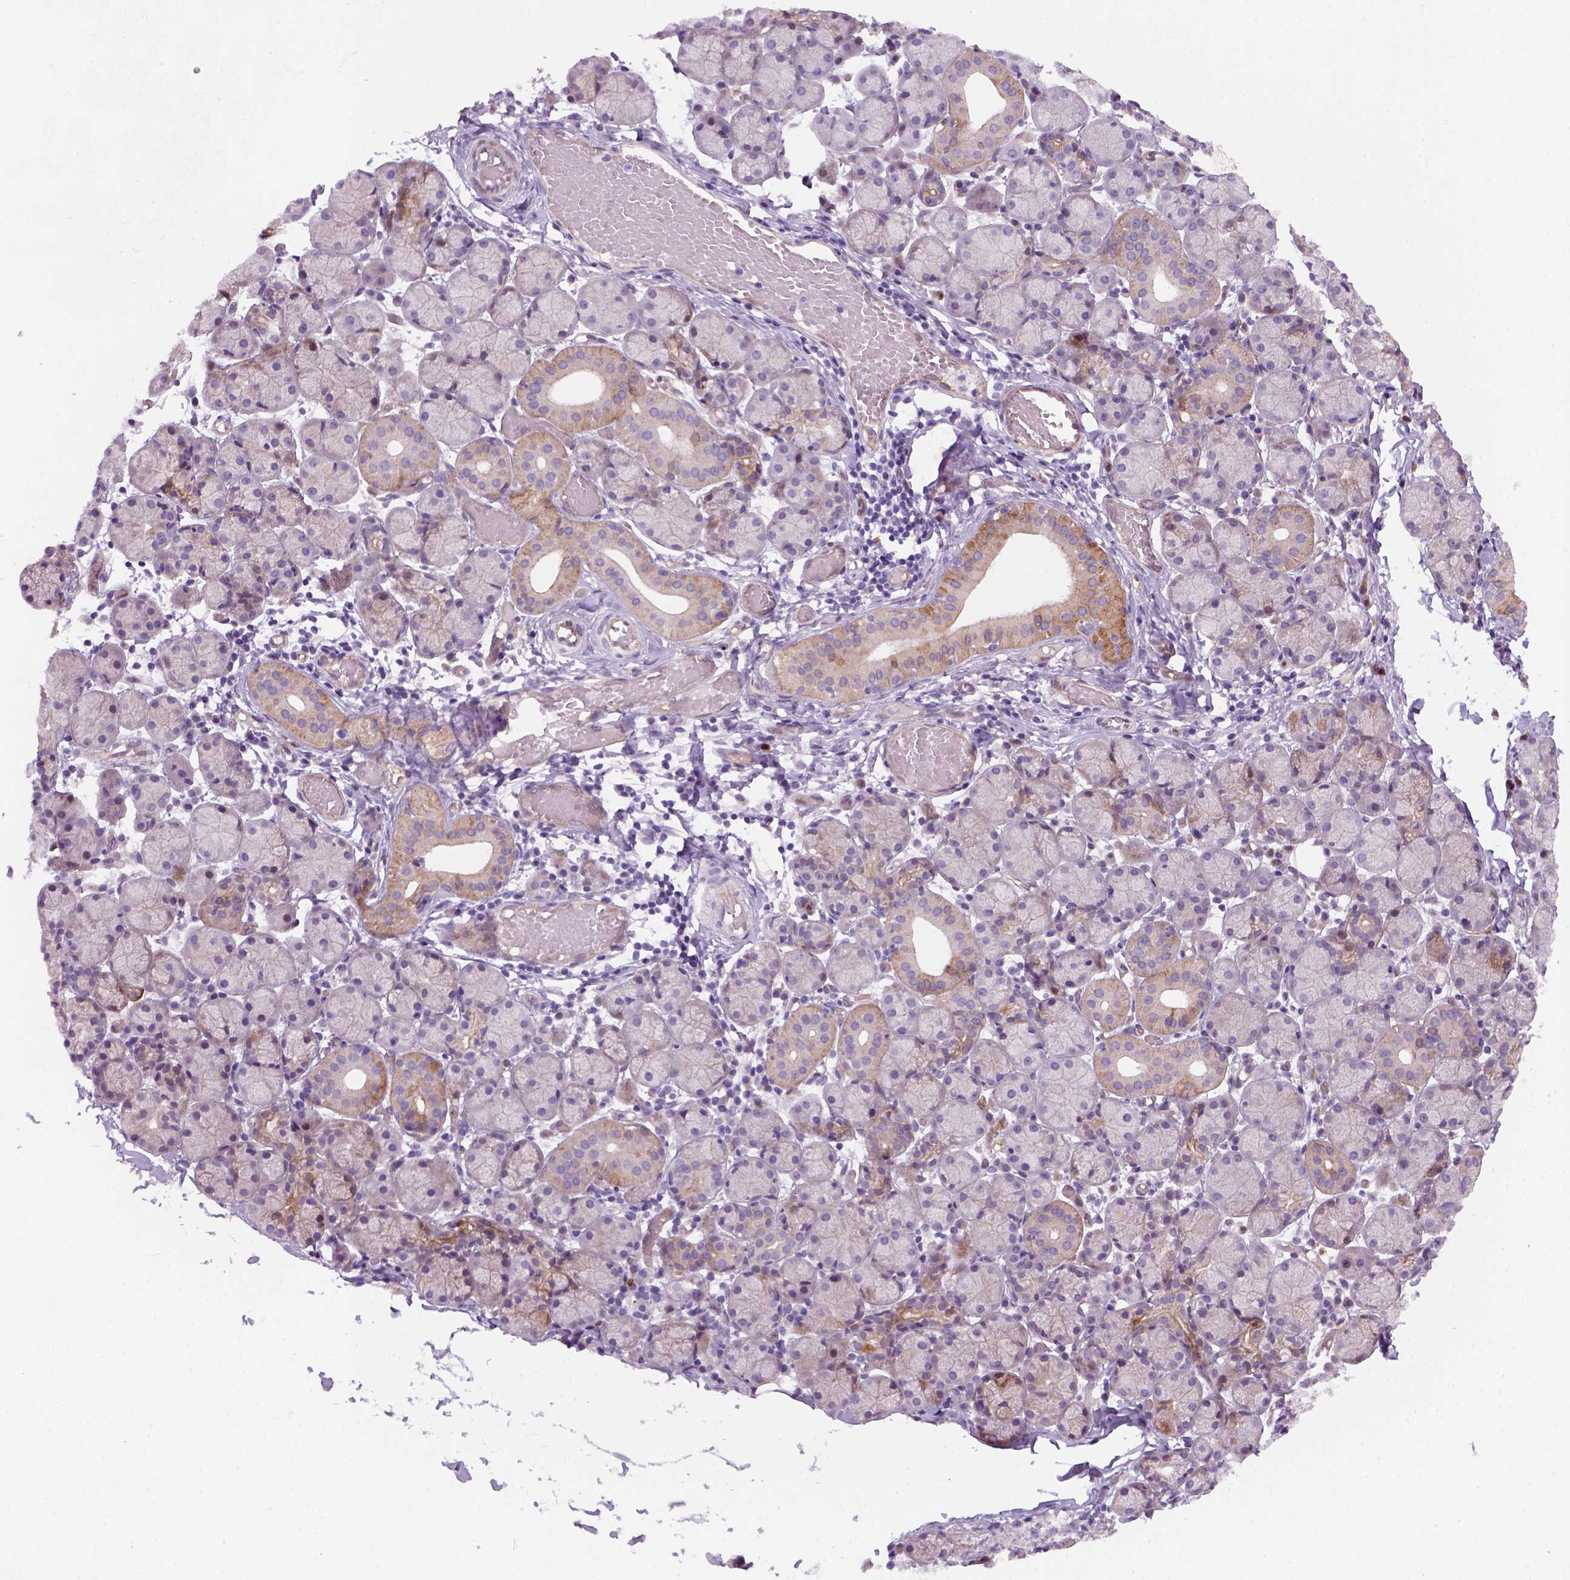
{"staining": {"intensity": "moderate", "quantity": "<25%", "location": "cytoplasmic/membranous"}, "tissue": "salivary gland", "cell_type": "Glandular cells", "image_type": "normal", "snomed": [{"axis": "morphology", "description": "Normal tissue, NOS"}, {"axis": "topography", "description": "Salivary gland"}], "caption": "Salivary gland stained with immunohistochemistry exhibits moderate cytoplasmic/membranous staining in approximately <25% of glandular cells.", "gene": "VSTM5", "patient": {"sex": "female", "age": 24}}